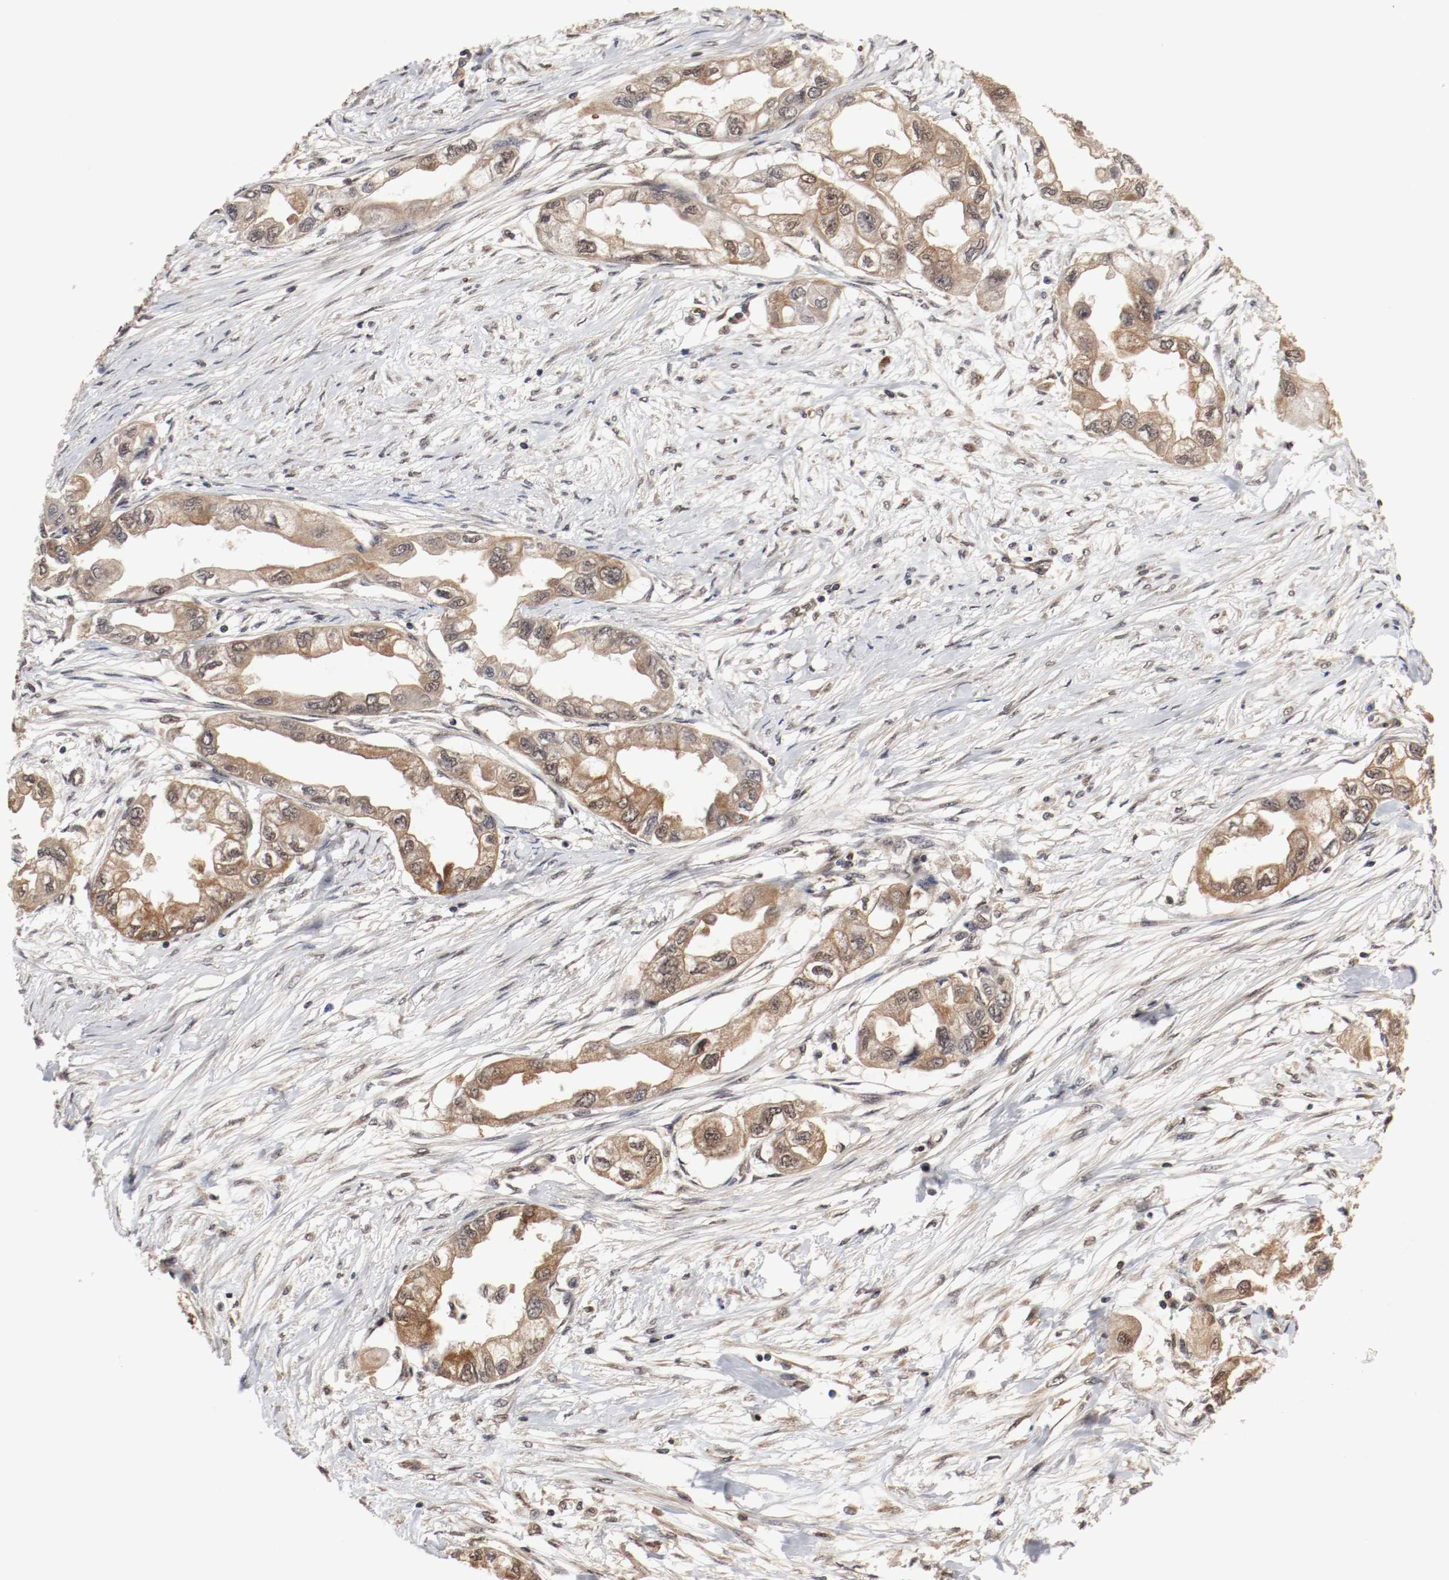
{"staining": {"intensity": "moderate", "quantity": ">75%", "location": "cytoplasmic/membranous,nuclear"}, "tissue": "endometrial cancer", "cell_type": "Tumor cells", "image_type": "cancer", "snomed": [{"axis": "morphology", "description": "Adenocarcinoma, NOS"}, {"axis": "topography", "description": "Endometrium"}], "caption": "IHC (DAB (3,3'-diaminobenzidine)) staining of endometrial cancer (adenocarcinoma) demonstrates moderate cytoplasmic/membranous and nuclear protein positivity in approximately >75% of tumor cells. The staining is performed using DAB brown chromogen to label protein expression. The nuclei are counter-stained blue using hematoxylin.", "gene": "AFG3L2", "patient": {"sex": "female", "age": 67}}